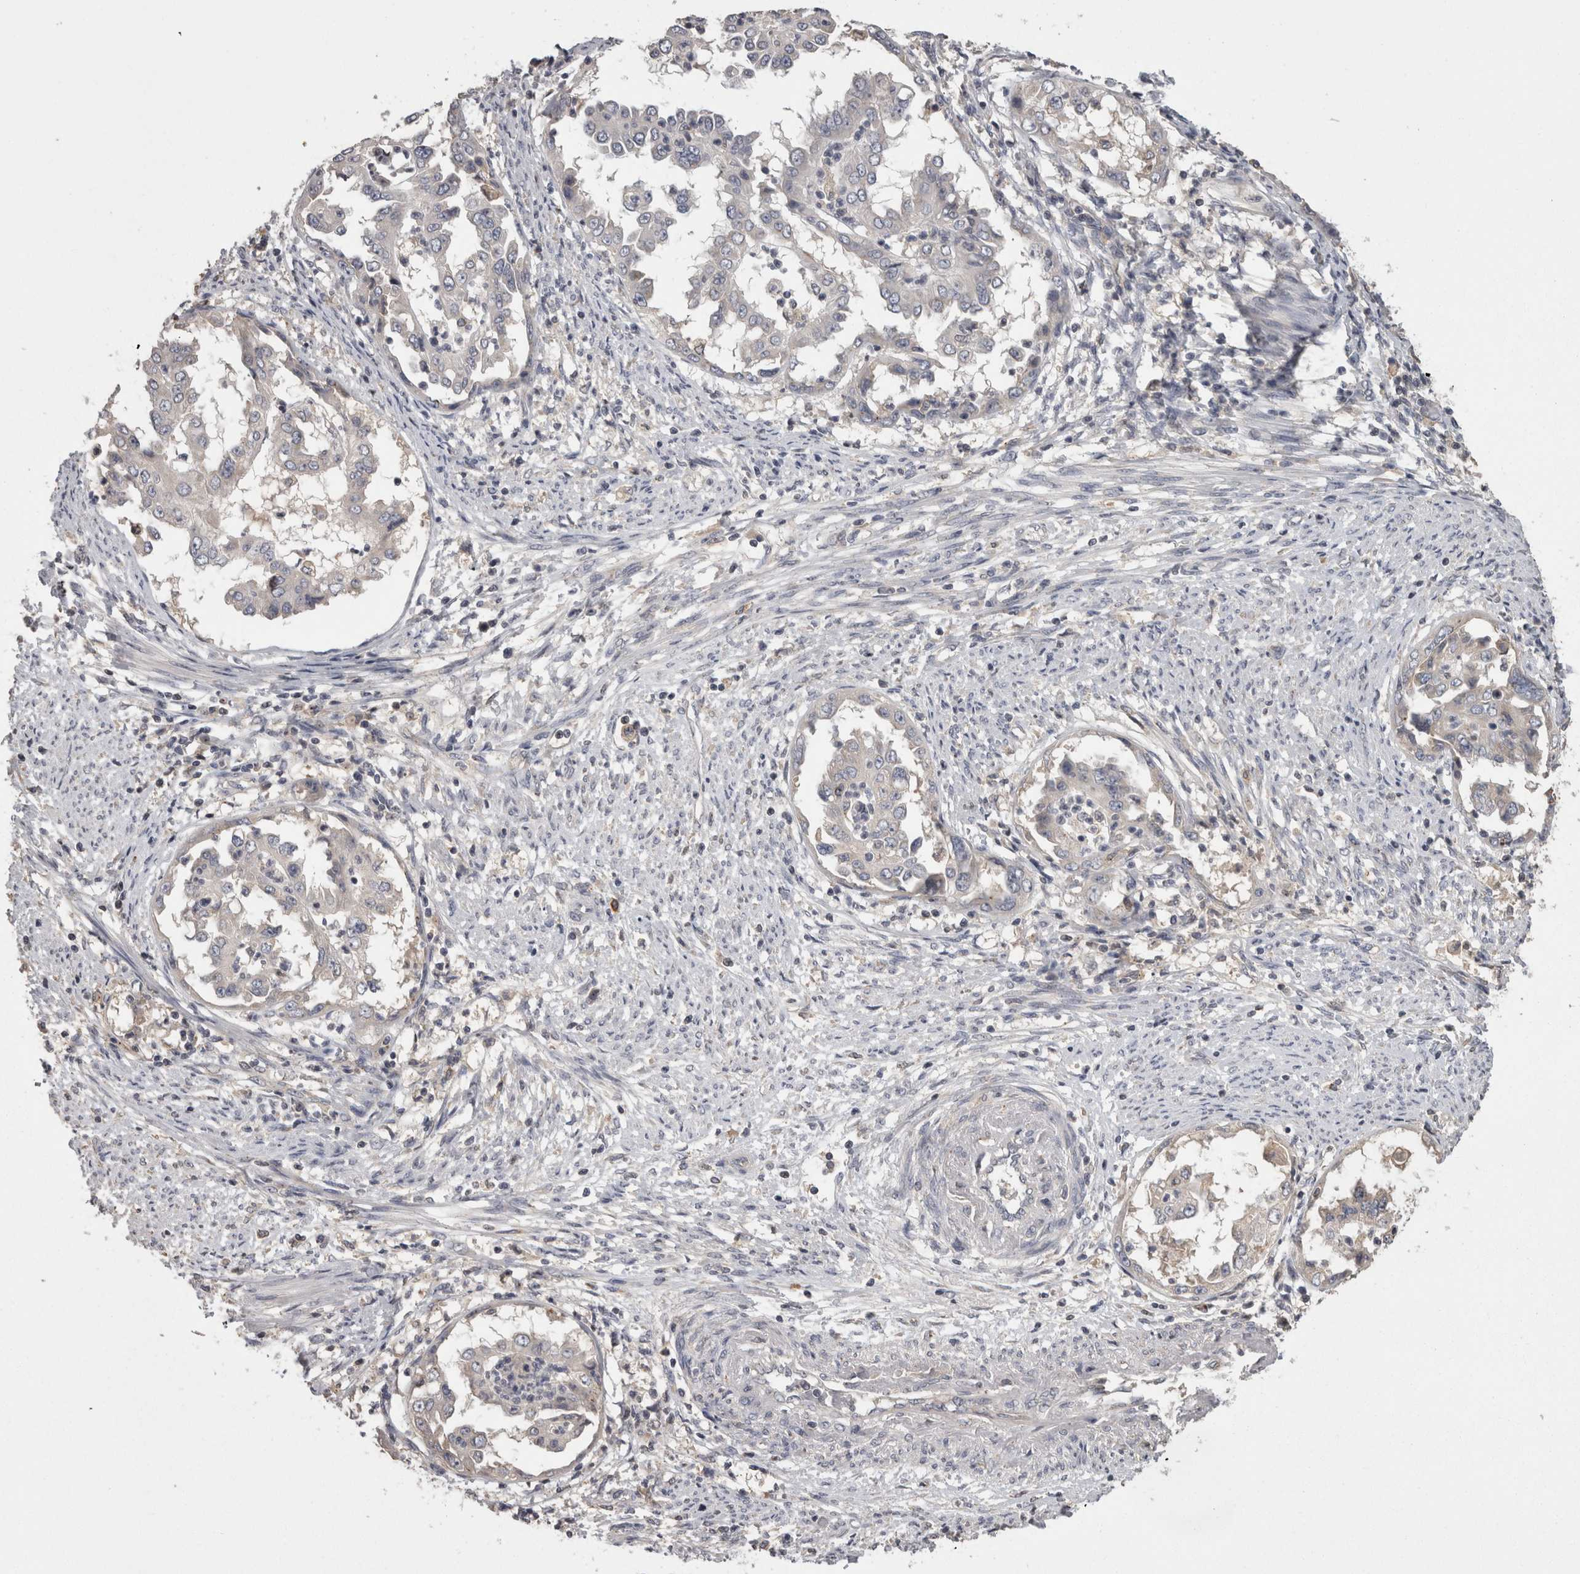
{"staining": {"intensity": "negative", "quantity": "none", "location": "none"}, "tissue": "endometrial cancer", "cell_type": "Tumor cells", "image_type": "cancer", "snomed": [{"axis": "morphology", "description": "Adenocarcinoma, NOS"}, {"axis": "topography", "description": "Endometrium"}], "caption": "Immunohistochemistry (IHC) of human adenocarcinoma (endometrial) shows no expression in tumor cells.", "gene": "PCM1", "patient": {"sex": "female", "age": 85}}